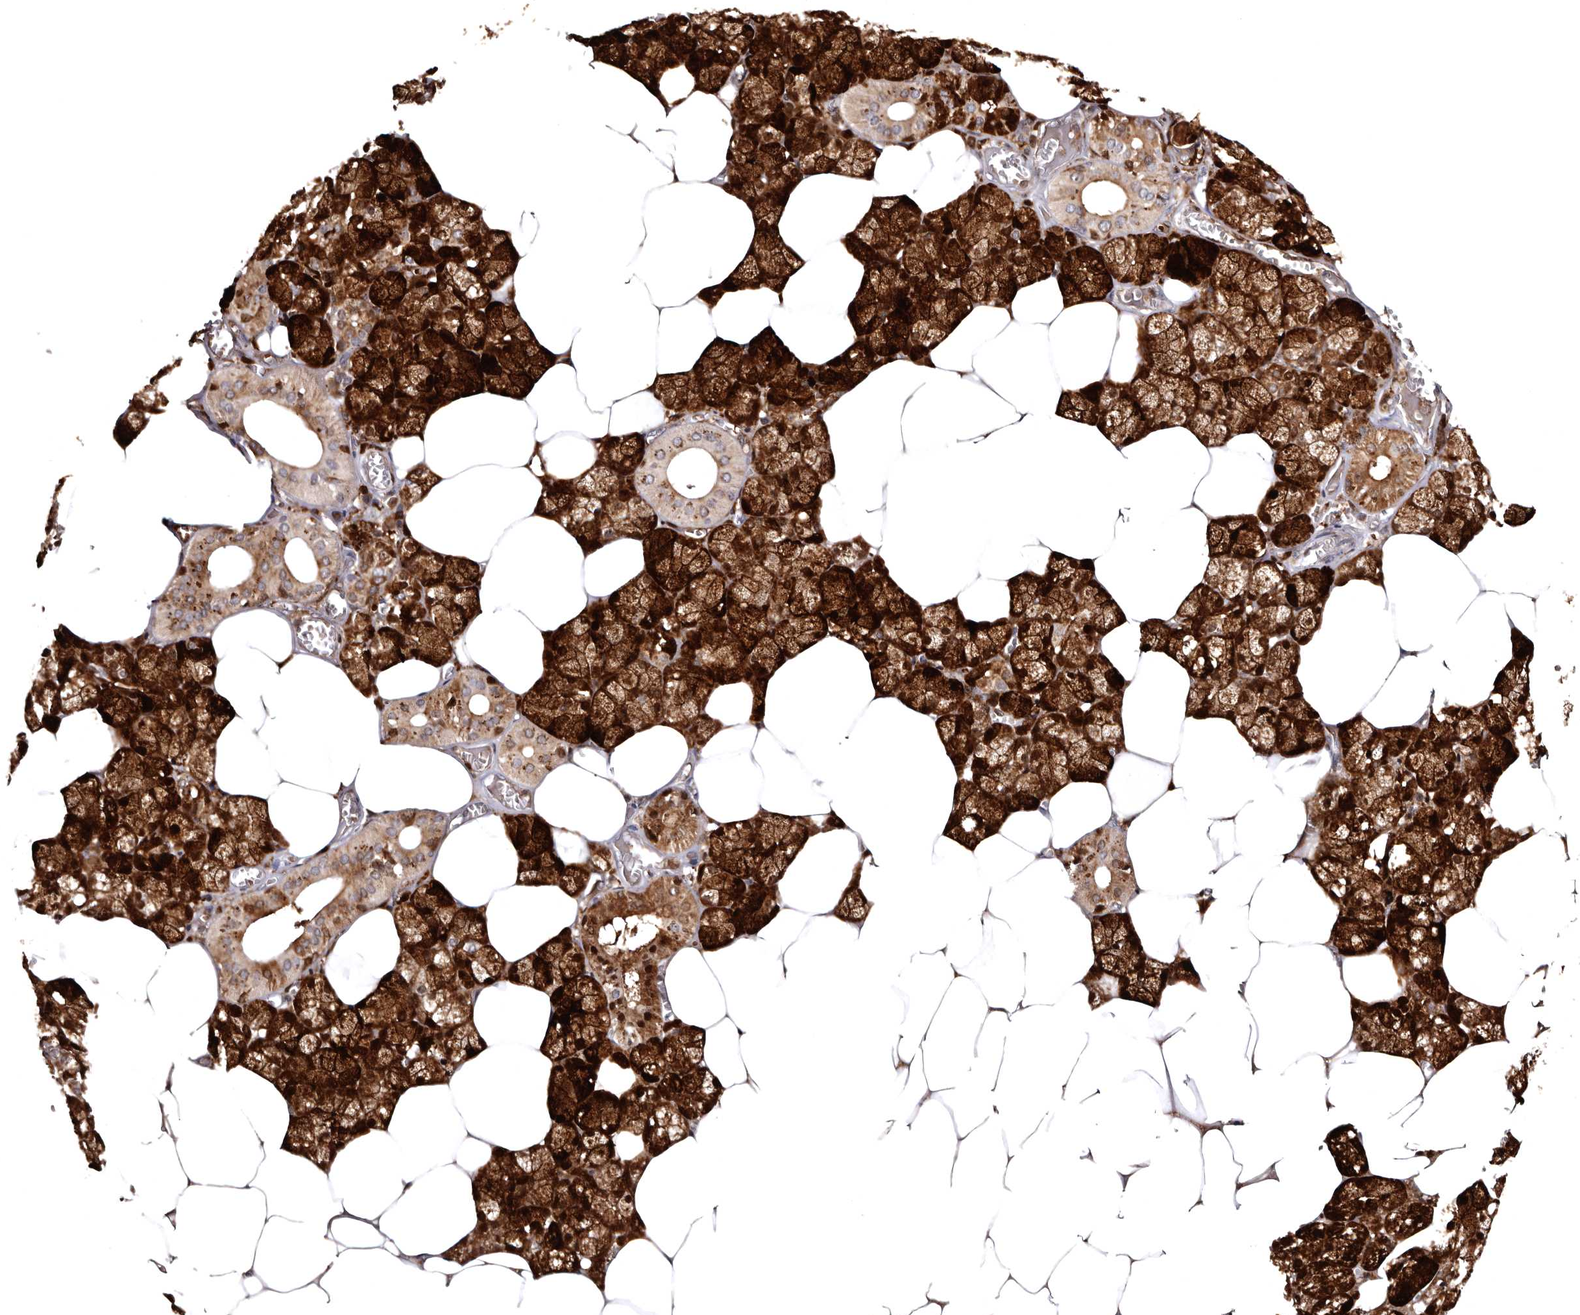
{"staining": {"intensity": "strong", "quantity": ">75%", "location": "cytoplasmic/membranous"}, "tissue": "salivary gland", "cell_type": "Glandular cells", "image_type": "normal", "snomed": [{"axis": "morphology", "description": "Normal tissue, NOS"}, {"axis": "topography", "description": "Salivary gland"}], "caption": "A micrograph of human salivary gland stained for a protein demonstrates strong cytoplasmic/membranous brown staining in glandular cells.", "gene": "FAM91A1", "patient": {"sex": "male", "age": 62}}